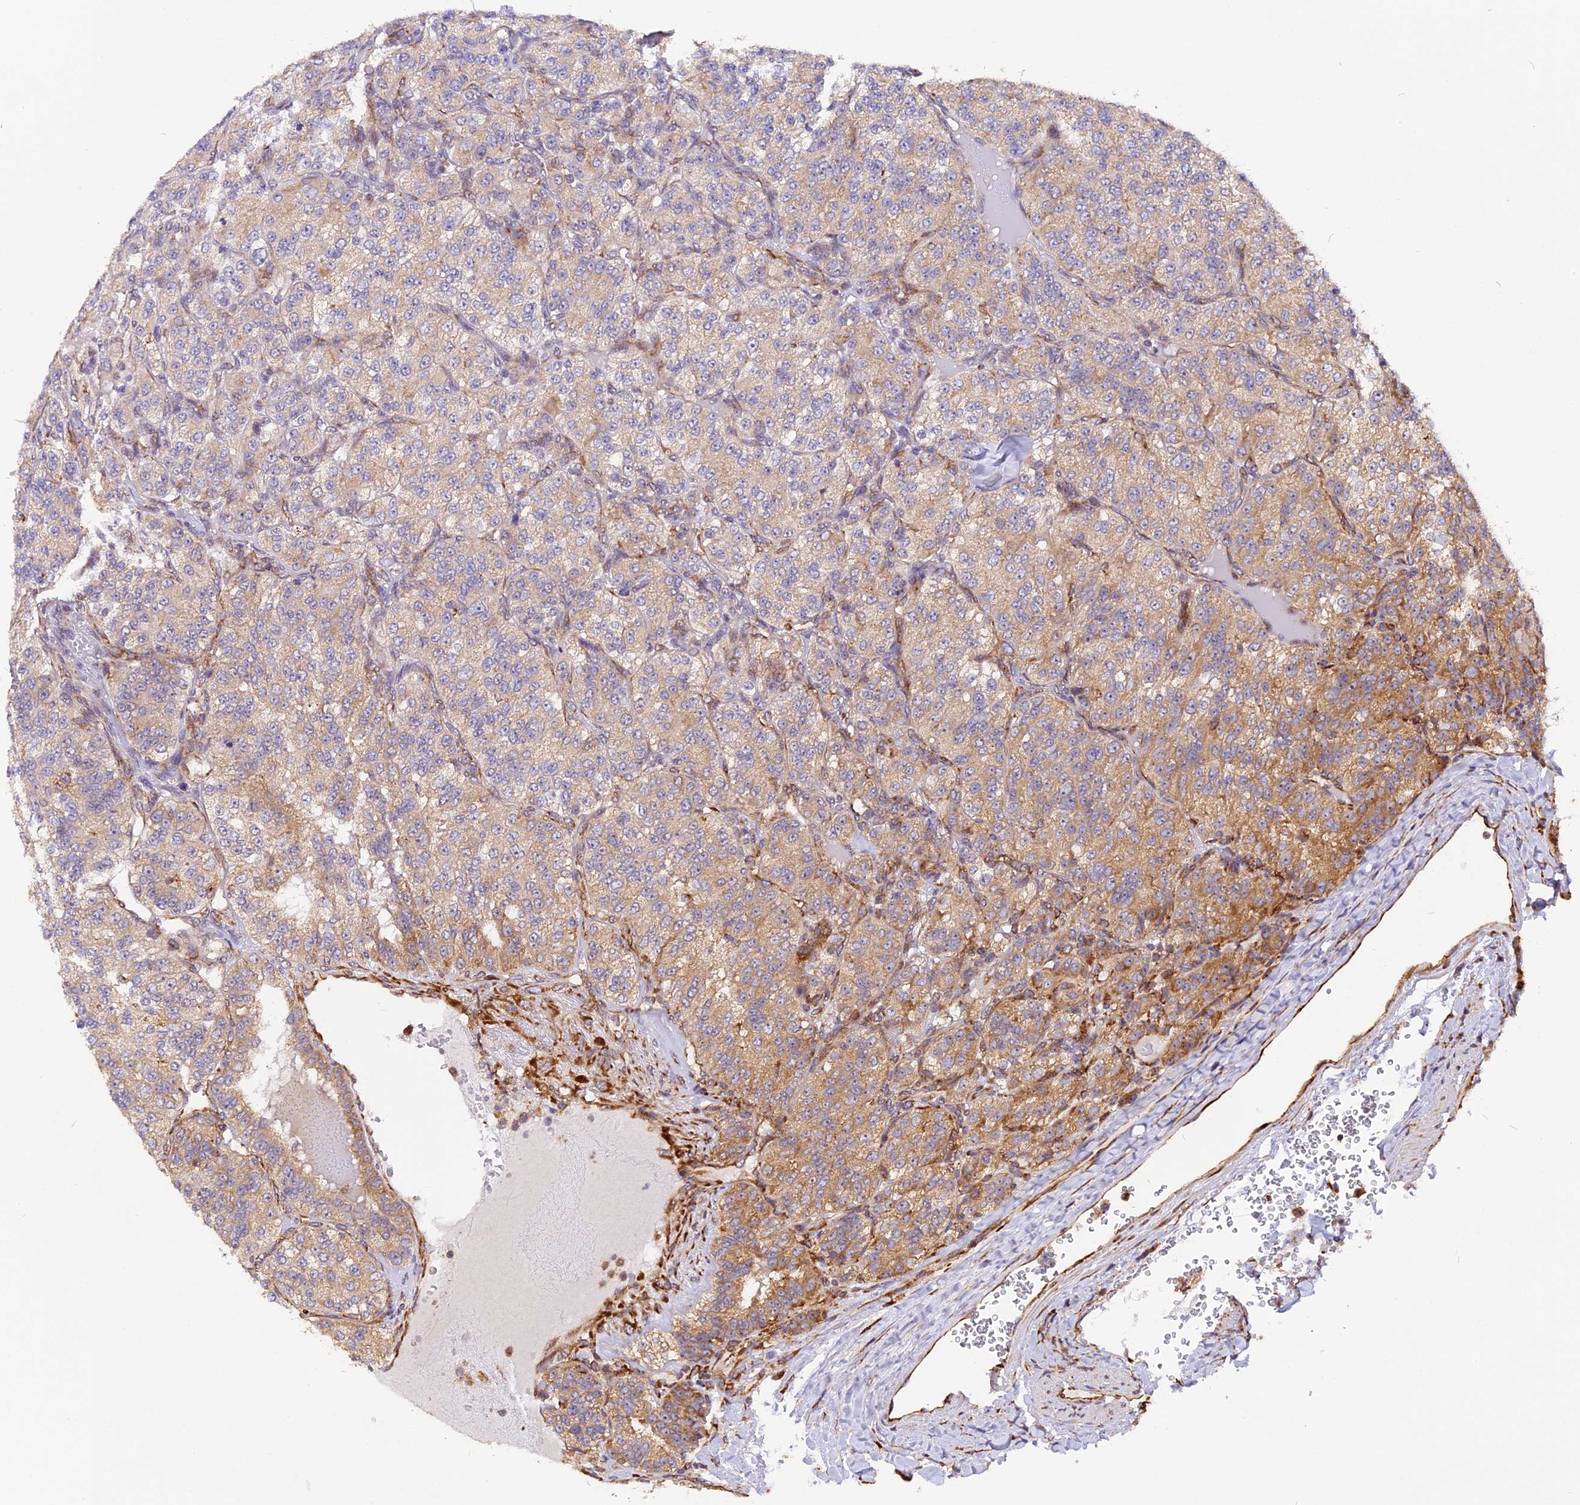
{"staining": {"intensity": "moderate", "quantity": "25%-75%", "location": "cytoplasmic/membranous"}, "tissue": "renal cancer", "cell_type": "Tumor cells", "image_type": "cancer", "snomed": [{"axis": "morphology", "description": "Adenocarcinoma, NOS"}, {"axis": "topography", "description": "Kidney"}], "caption": "Protein staining of renal cancer tissue reveals moderate cytoplasmic/membranous positivity in approximately 25%-75% of tumor cells.", "gene": "GNPTAB", "patient": {"sex": "female", "age": 63}}